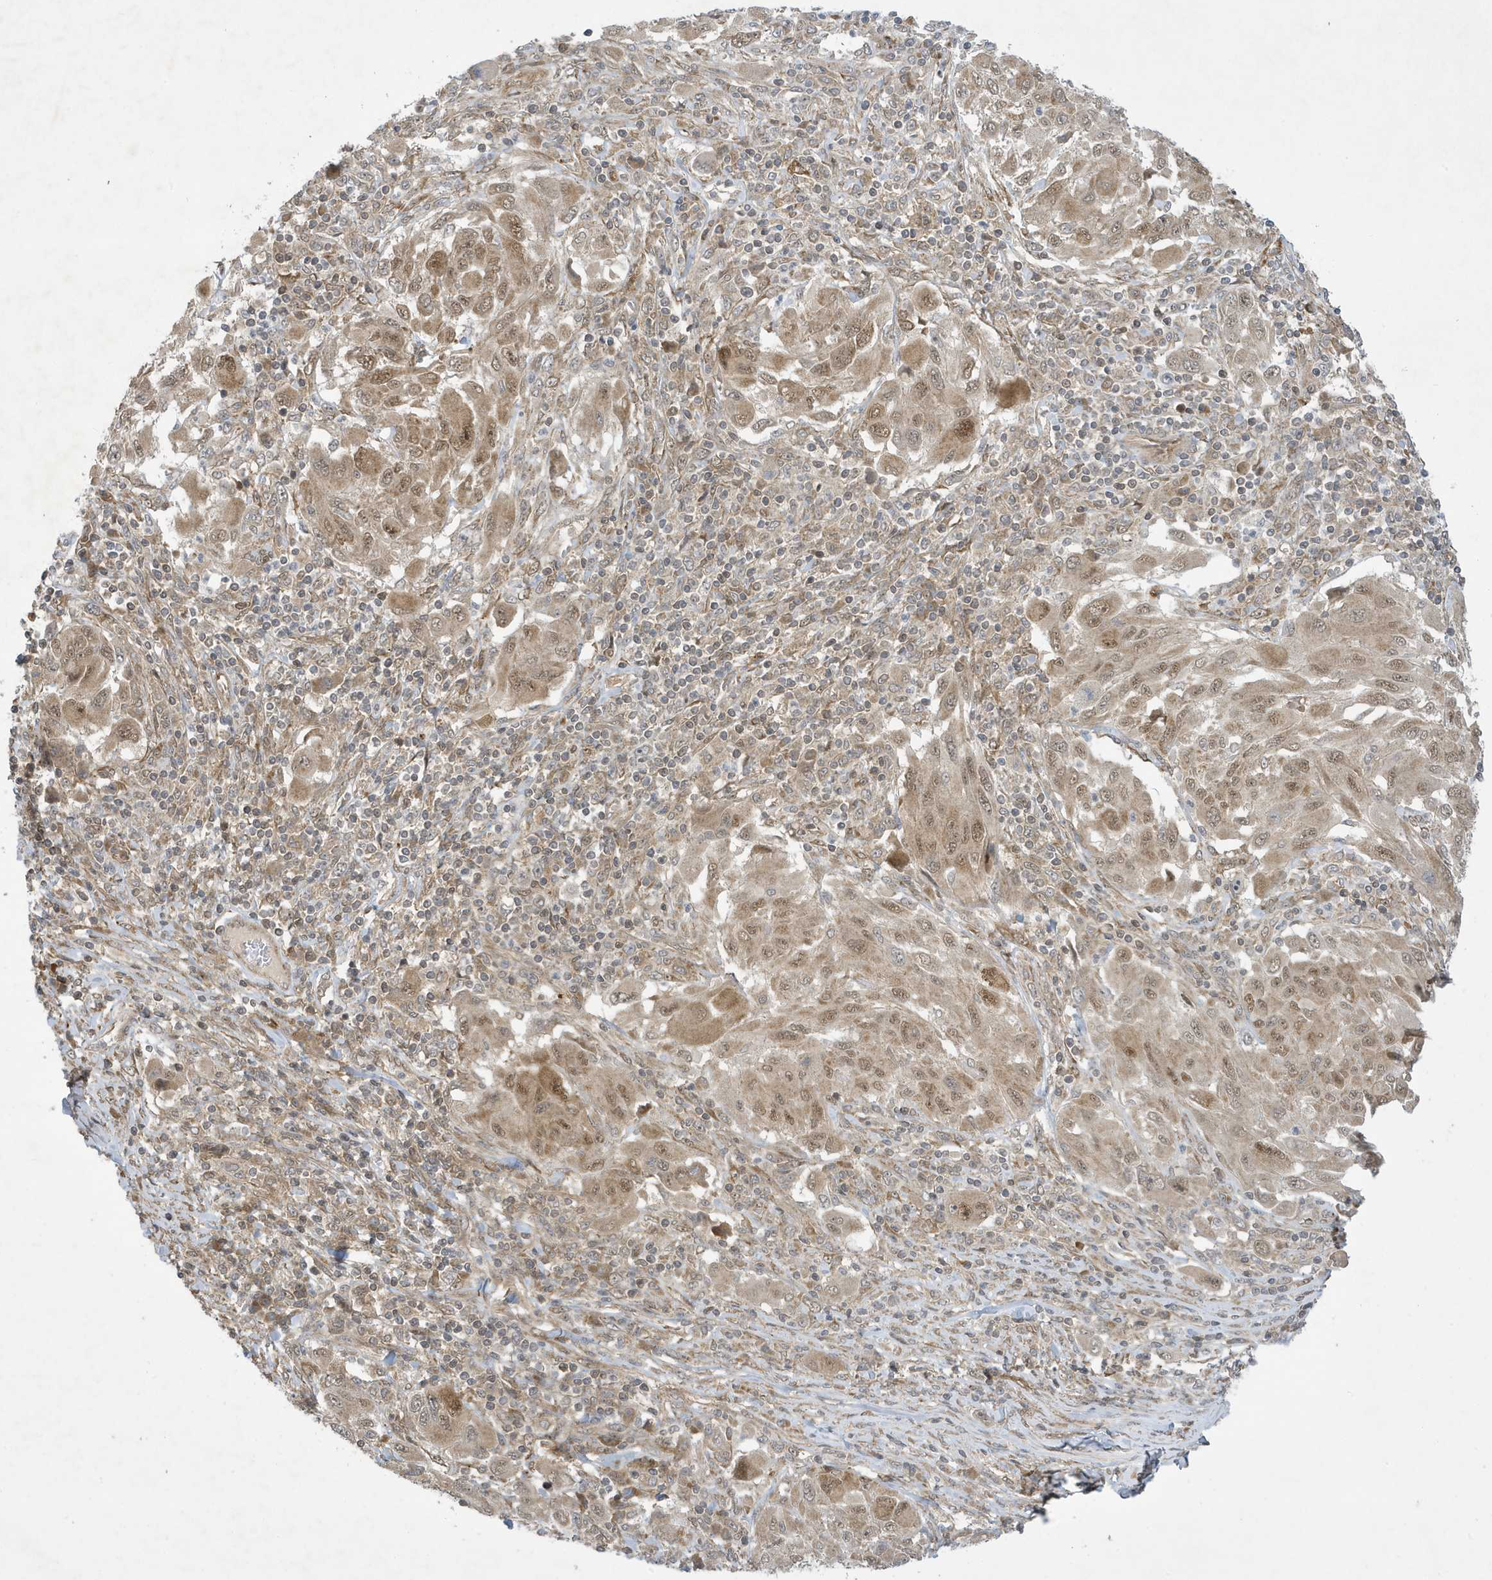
{"staining": {"intensity": "moderate", "quantity": ">75%", "location": "cytoplasmic/membranous,nuclear"}, "tissue": "melanoma", "cell_type": "Tumor cells", "image_type": "cancer", "snomed": [{"axis": "morphology", "description": "Malignant melanoma, NOS"}, {"axis": "topography", "description": "Skin"}], "caption": "Protein staining of malignant melanoma tissue displays moderate cytoplasmic/membranous and nuclear staining in approximately >75% of tumor cells. The staining was performed using DAB to visualize the protein expression in brown, while the nuclei were stained in blue with hematoxylin (Magnification: 20x).", "gene": "NCOA7", "patient": {"sex": "female", "age": 91}}